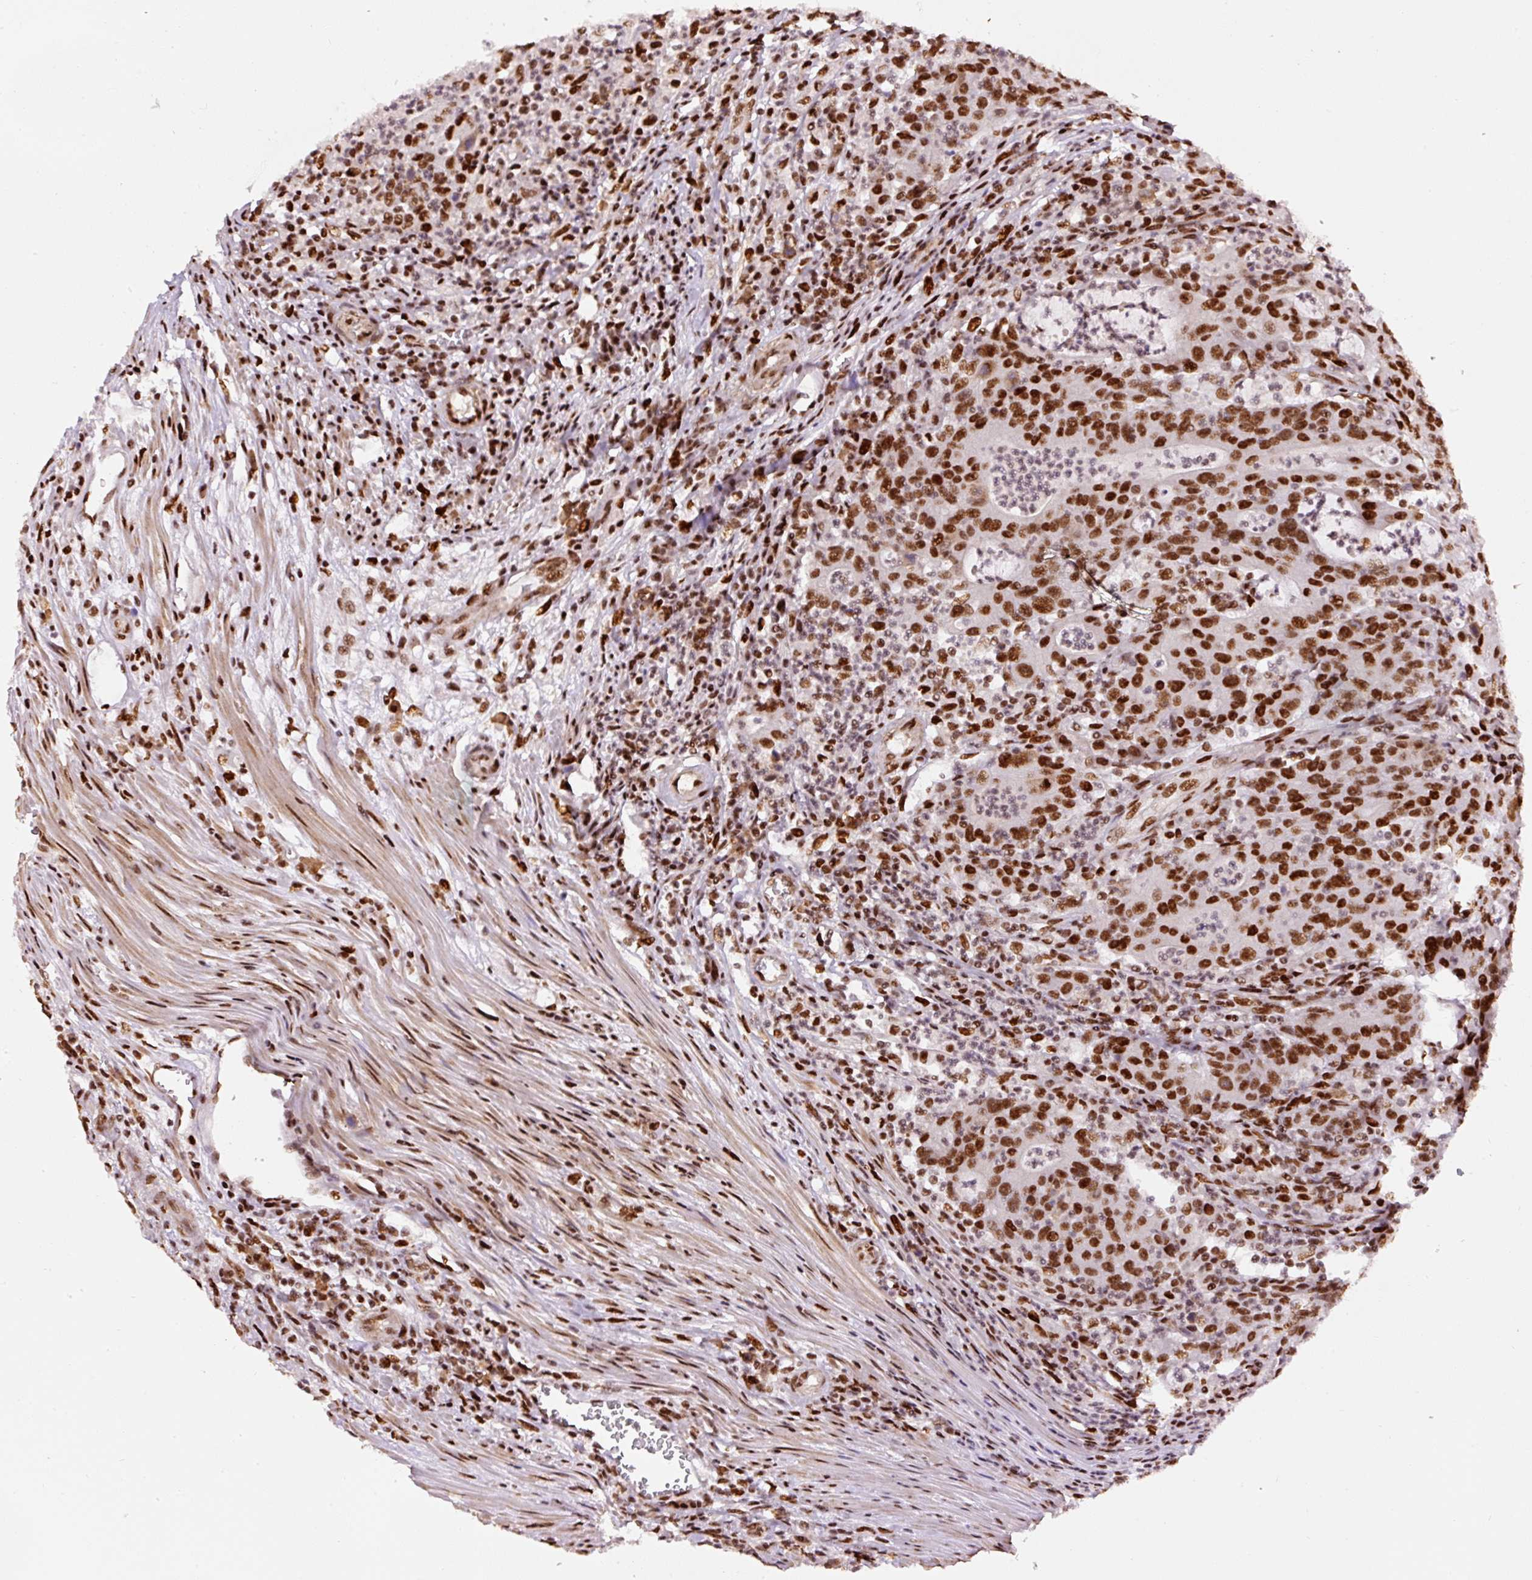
{"staining": {"intensity": "strong", "quantity": ">75%", "location": "nuclear"}, "tissue": "colorectal cancer", "cell_type": "Tumor cells", "image_type": "cancer", "snomed": [{"axis": "morphology", "description": "Adenocarcinoma, NOS"}, {"axis": "topography", "description": "Colon"}], "caption": "Strong nuclear positivity is seen in about >75% of tumor cells in colorectal cancer (adenocarcinoma).", "gene": "HNRNPC", "patient": {"sex": "male", "age": 83}}